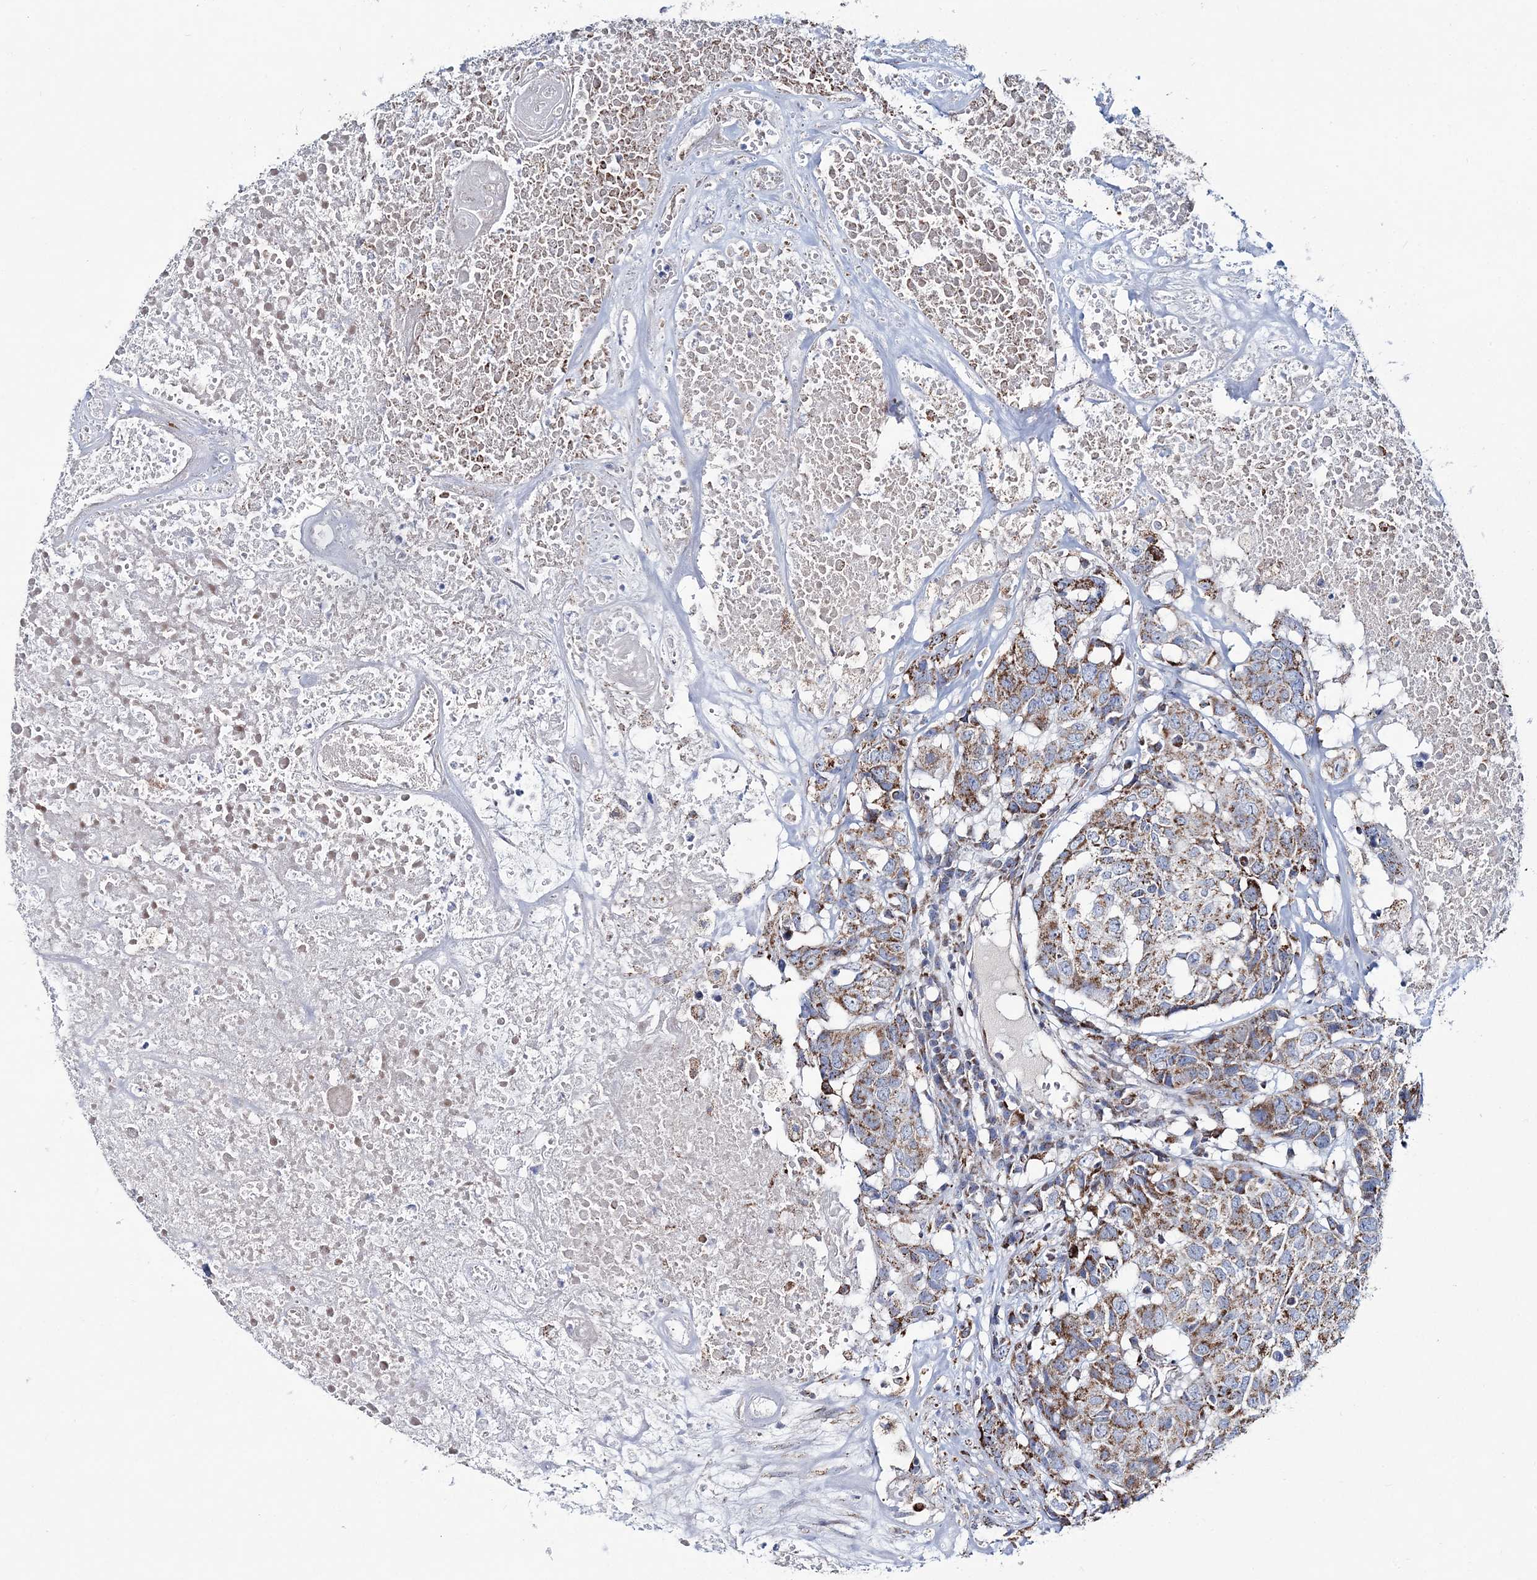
{"staining": {"intensity": "moderate", "quantity": ">75%", "location": "cytoplasmic/membranous"}, "tissue": "head and neck cancer", "cell_type": "Tumor cells", "image_type": "cancer", "snomed": [{"axis": "morphology", "description": "Squamous cell carcinoma, NOS"}, {"axis": "topography", "description": "Head-Neck"}], "caption": "Head and neck cancer (squamous cell carcinoma) stained for a protein displays moderate cytoplasmic/membranous positivity in tumor cells. (brown staining indicates protein expression, while blue staining denotes nuclei).", "gene": "ARHGAP6", "patient": {"sex": "male", "age": 66}}